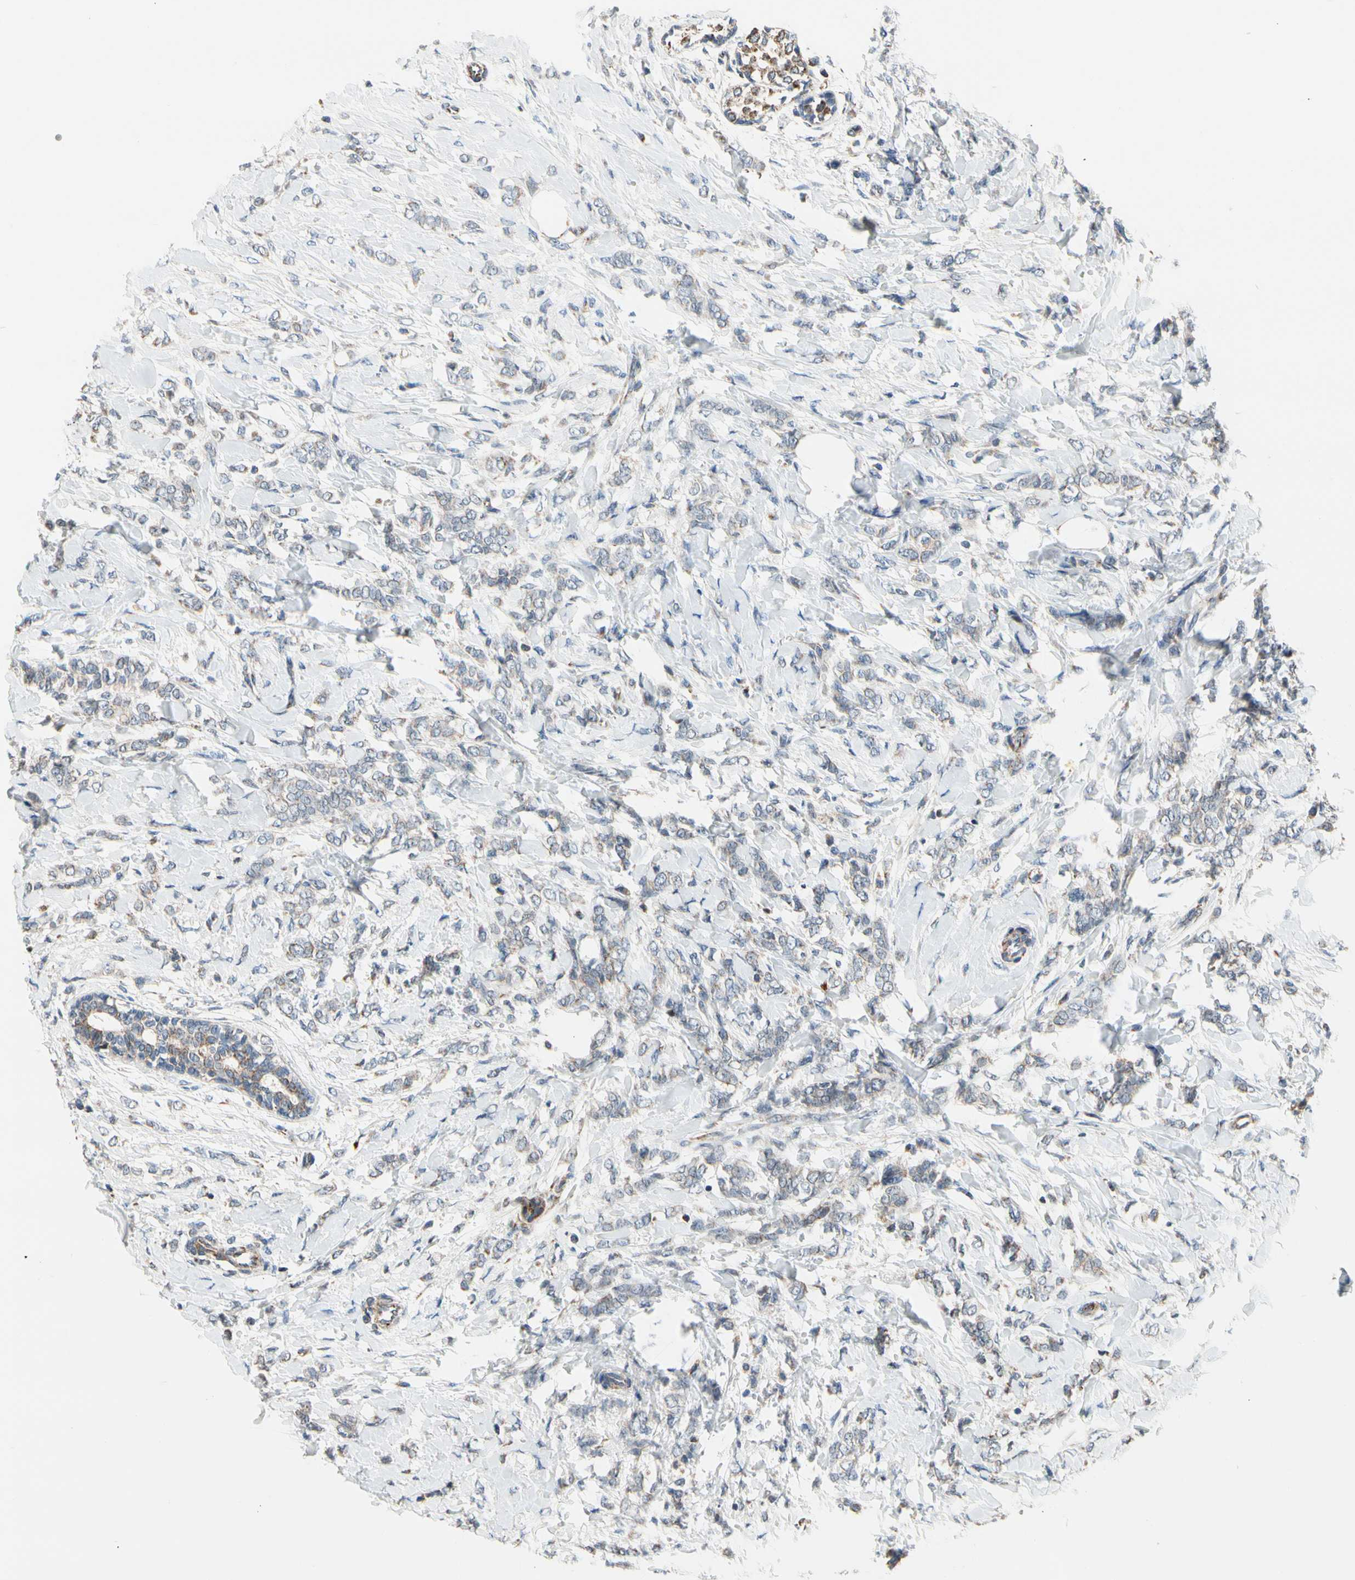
{"staining": {"intensity": "weak", "quantity": "<25%", "location": "cytoplasmic/membranous"}, "tissue": "breast cancer", "cell_type": "Tumor cells", "image_type": "cancer", "snomed": [{"axis": "morphology", "description": "Lobular carcinoma, in situ"}, {"axis": "morphology", "description": "Lobular carcinoma"}, {"axis": "topography", "description": "Breast"}], "caption": "IHC photomicrograph of neoplastic tissue: lobular carcinoma (breast) stained with DAB reveals no significant protein staining in tumor cells.", "gene": "KHDC4", "patient": {"sex": "female", "age": 41}}